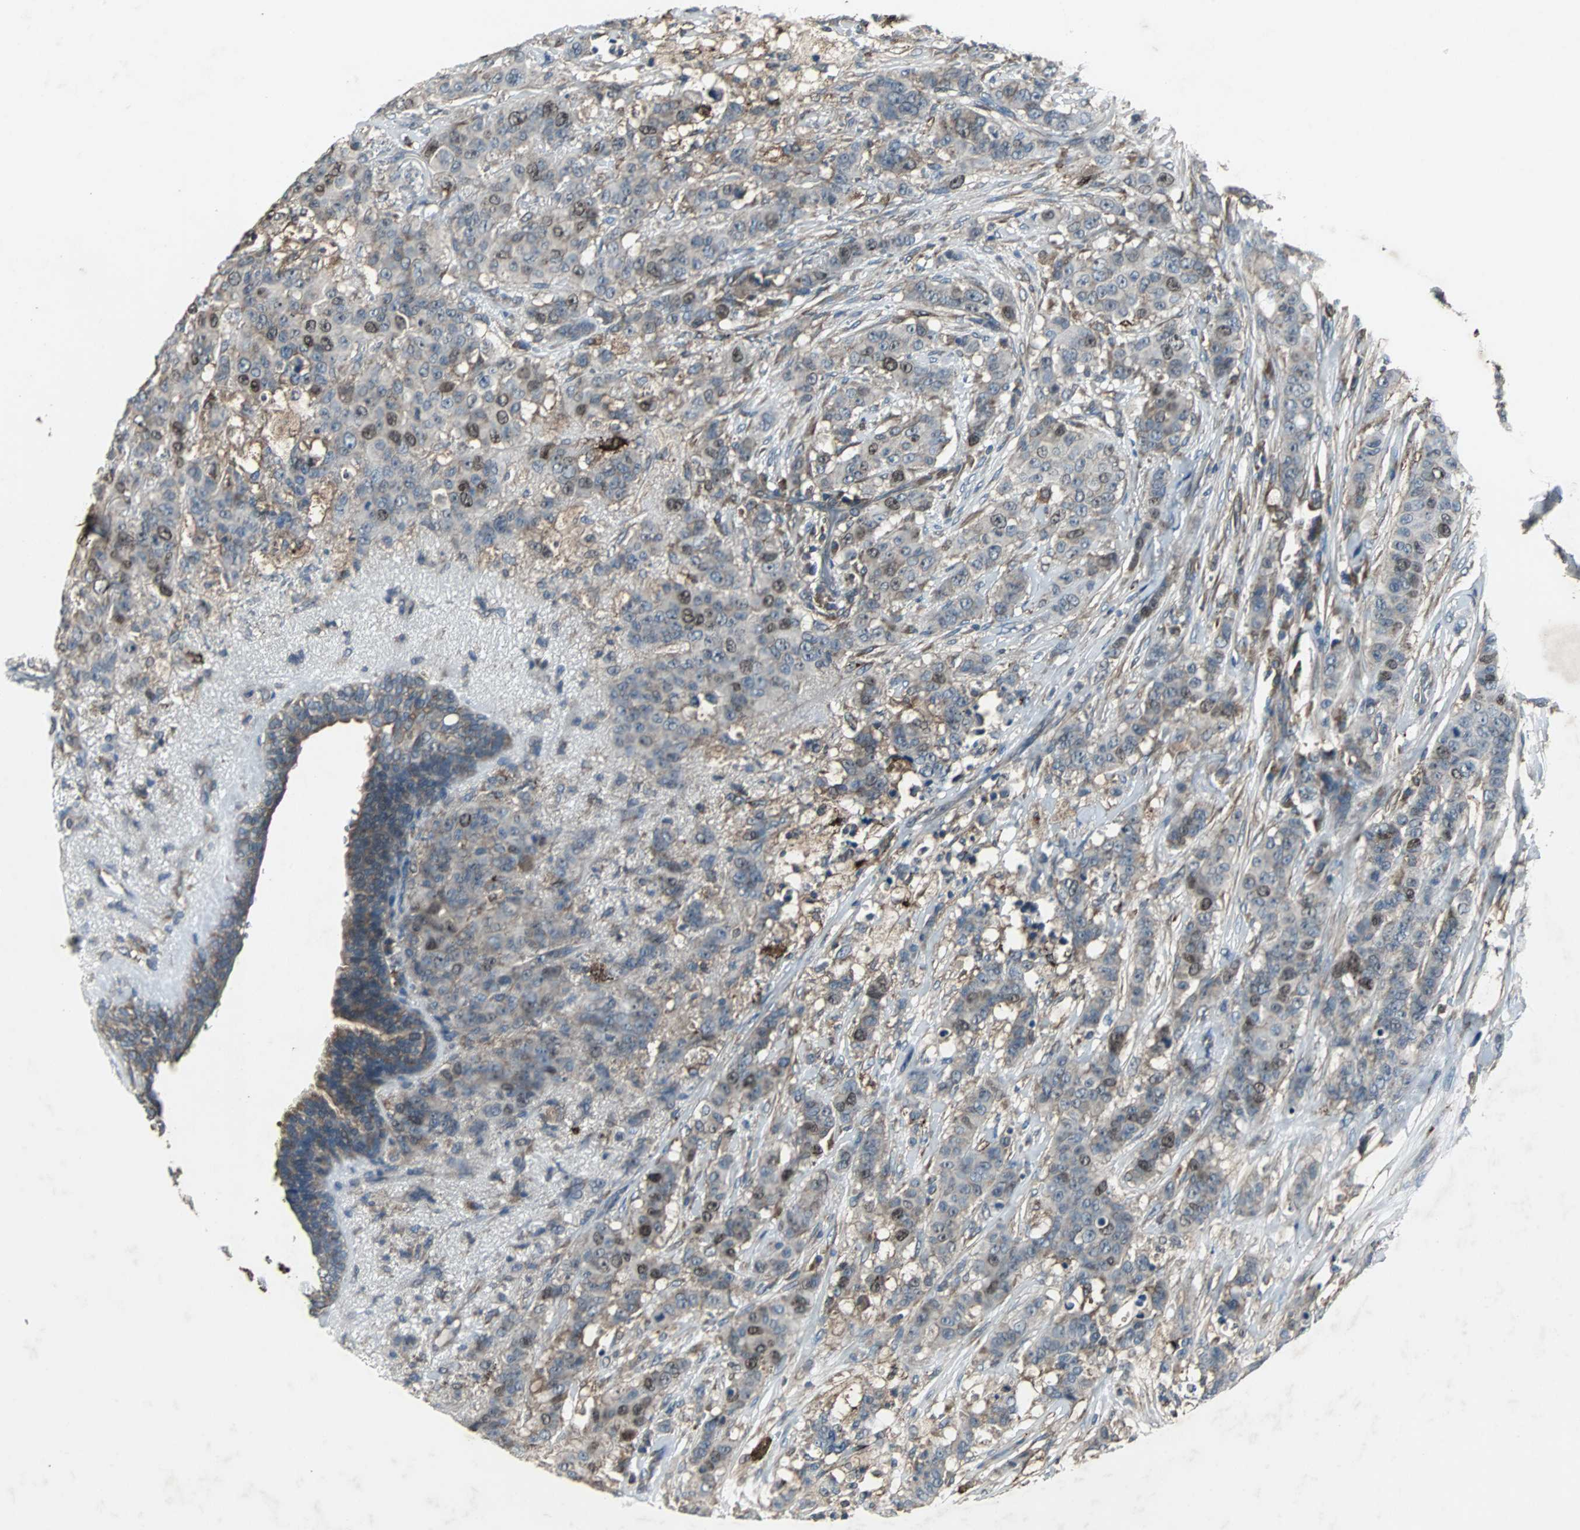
{"staining": {"intensity": "weak", "quantity": "25%-75%", "location": "cytoplasmic/membranous"}, "tissue": "breast cancer", "cell_type": "Tumor cells", "image_type": "cancer", "snomed": [{"axis": "morphology", "description": "Duct carcinoma"}, {"axis": "topography", "description": "Breast"}], "caption": "Tumor cells exhibit low levels of weak cytoplasmic/membranous expression in about 25%-75% of cells in human breast cancer.", "gene": "SOS1", "patient": {"sex": "female", "age": 40}}